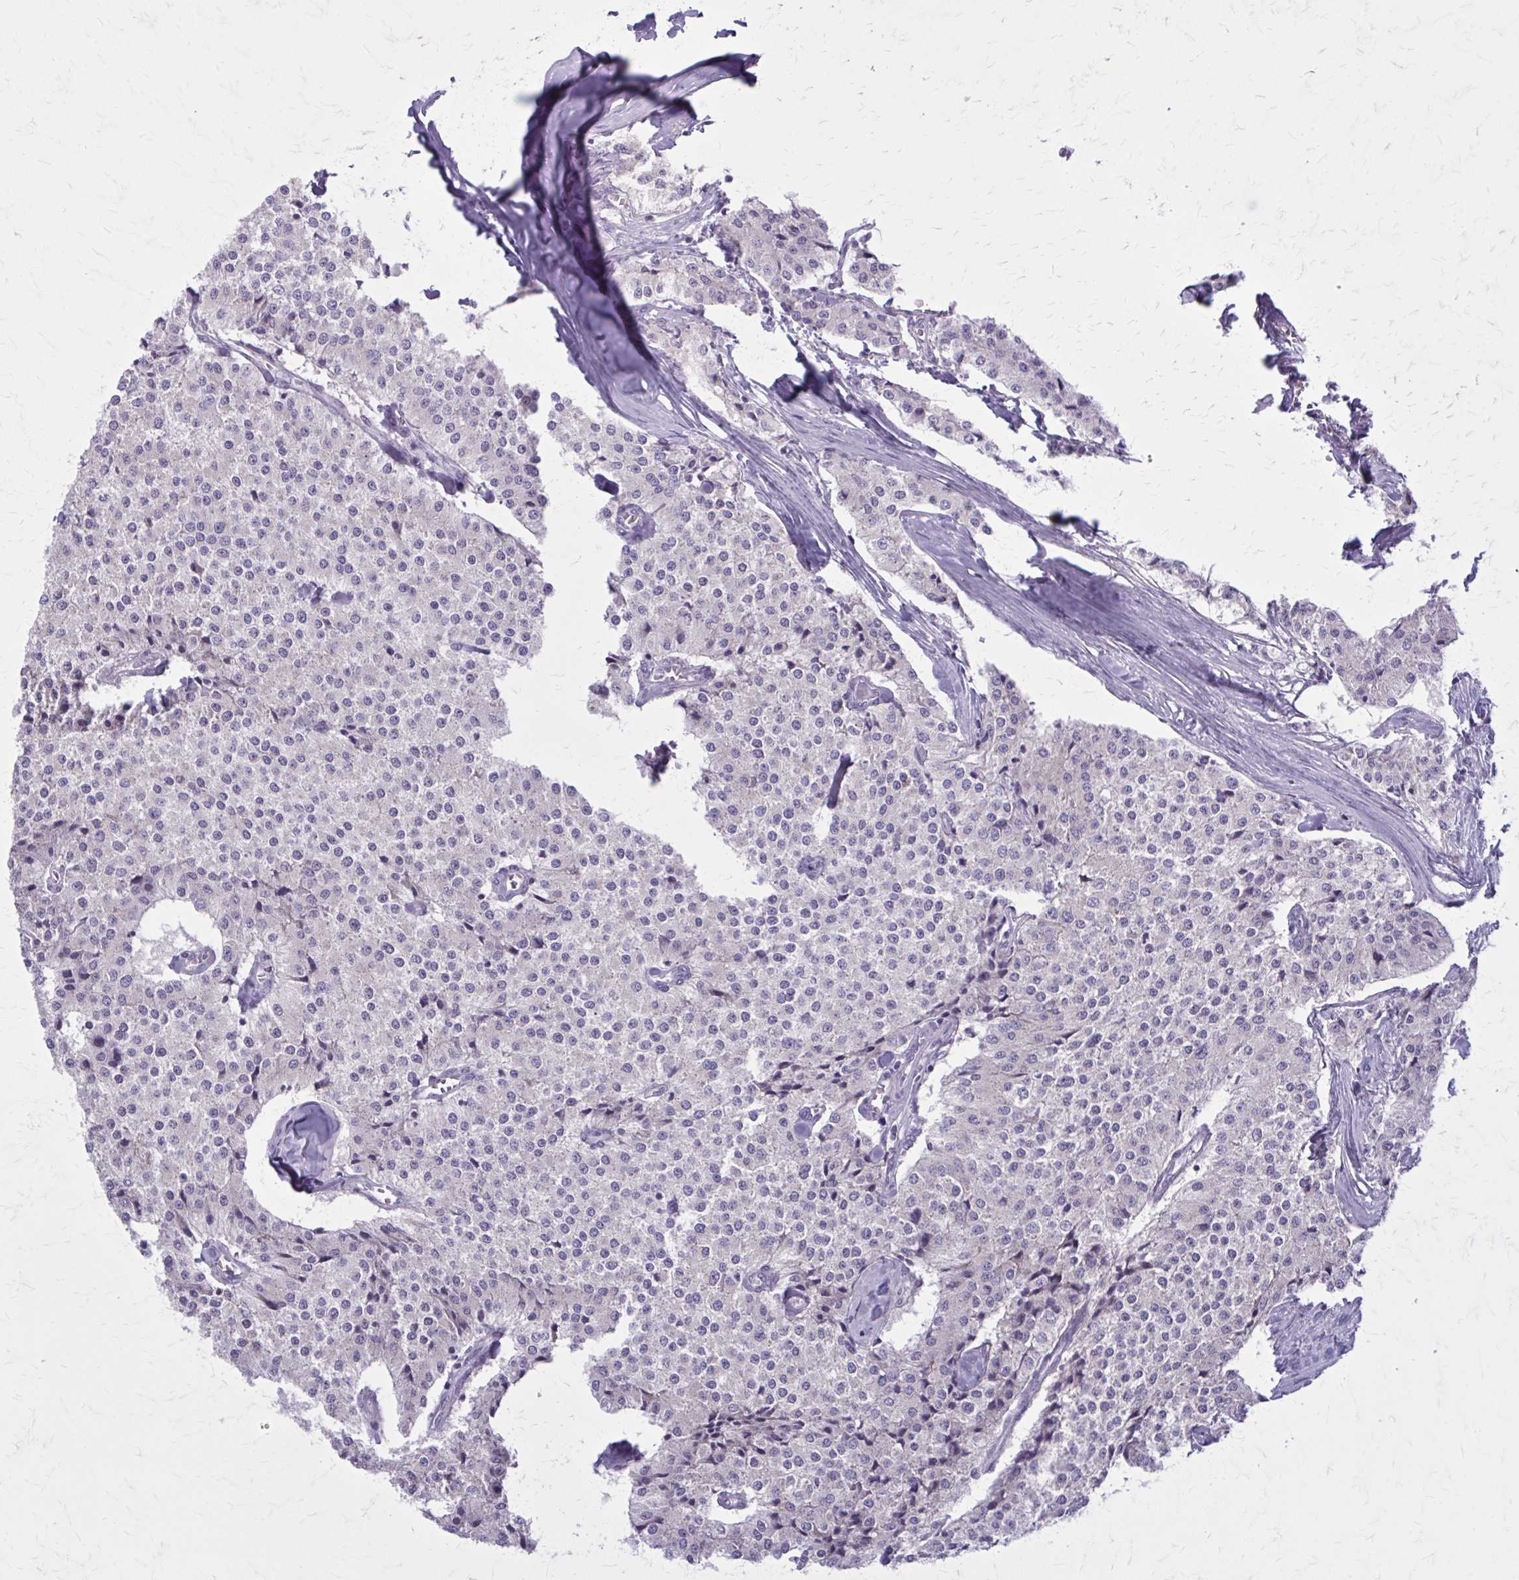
{"staining": {"intensity": "negative", "quantity": "none", "location": "none"}, "tissue": "carcinoid", "cell_type": "Tumor cells", "image_type": "cancer", "snomed": [{"axis": "morphology", "description": "Carcinoid, malignant, NOS"}, {"axis": "topography", "description": "Colon"}], "caption": "Immunohistochemistry image of neoplastic tissue: carcinoid (malignant) stained with DAB (3,3'-diaminobenzidine) shows no significant protein expression in tumor cells.", "gene": "PITPNM1", "patient": {"sex": "female", "age": 52}}